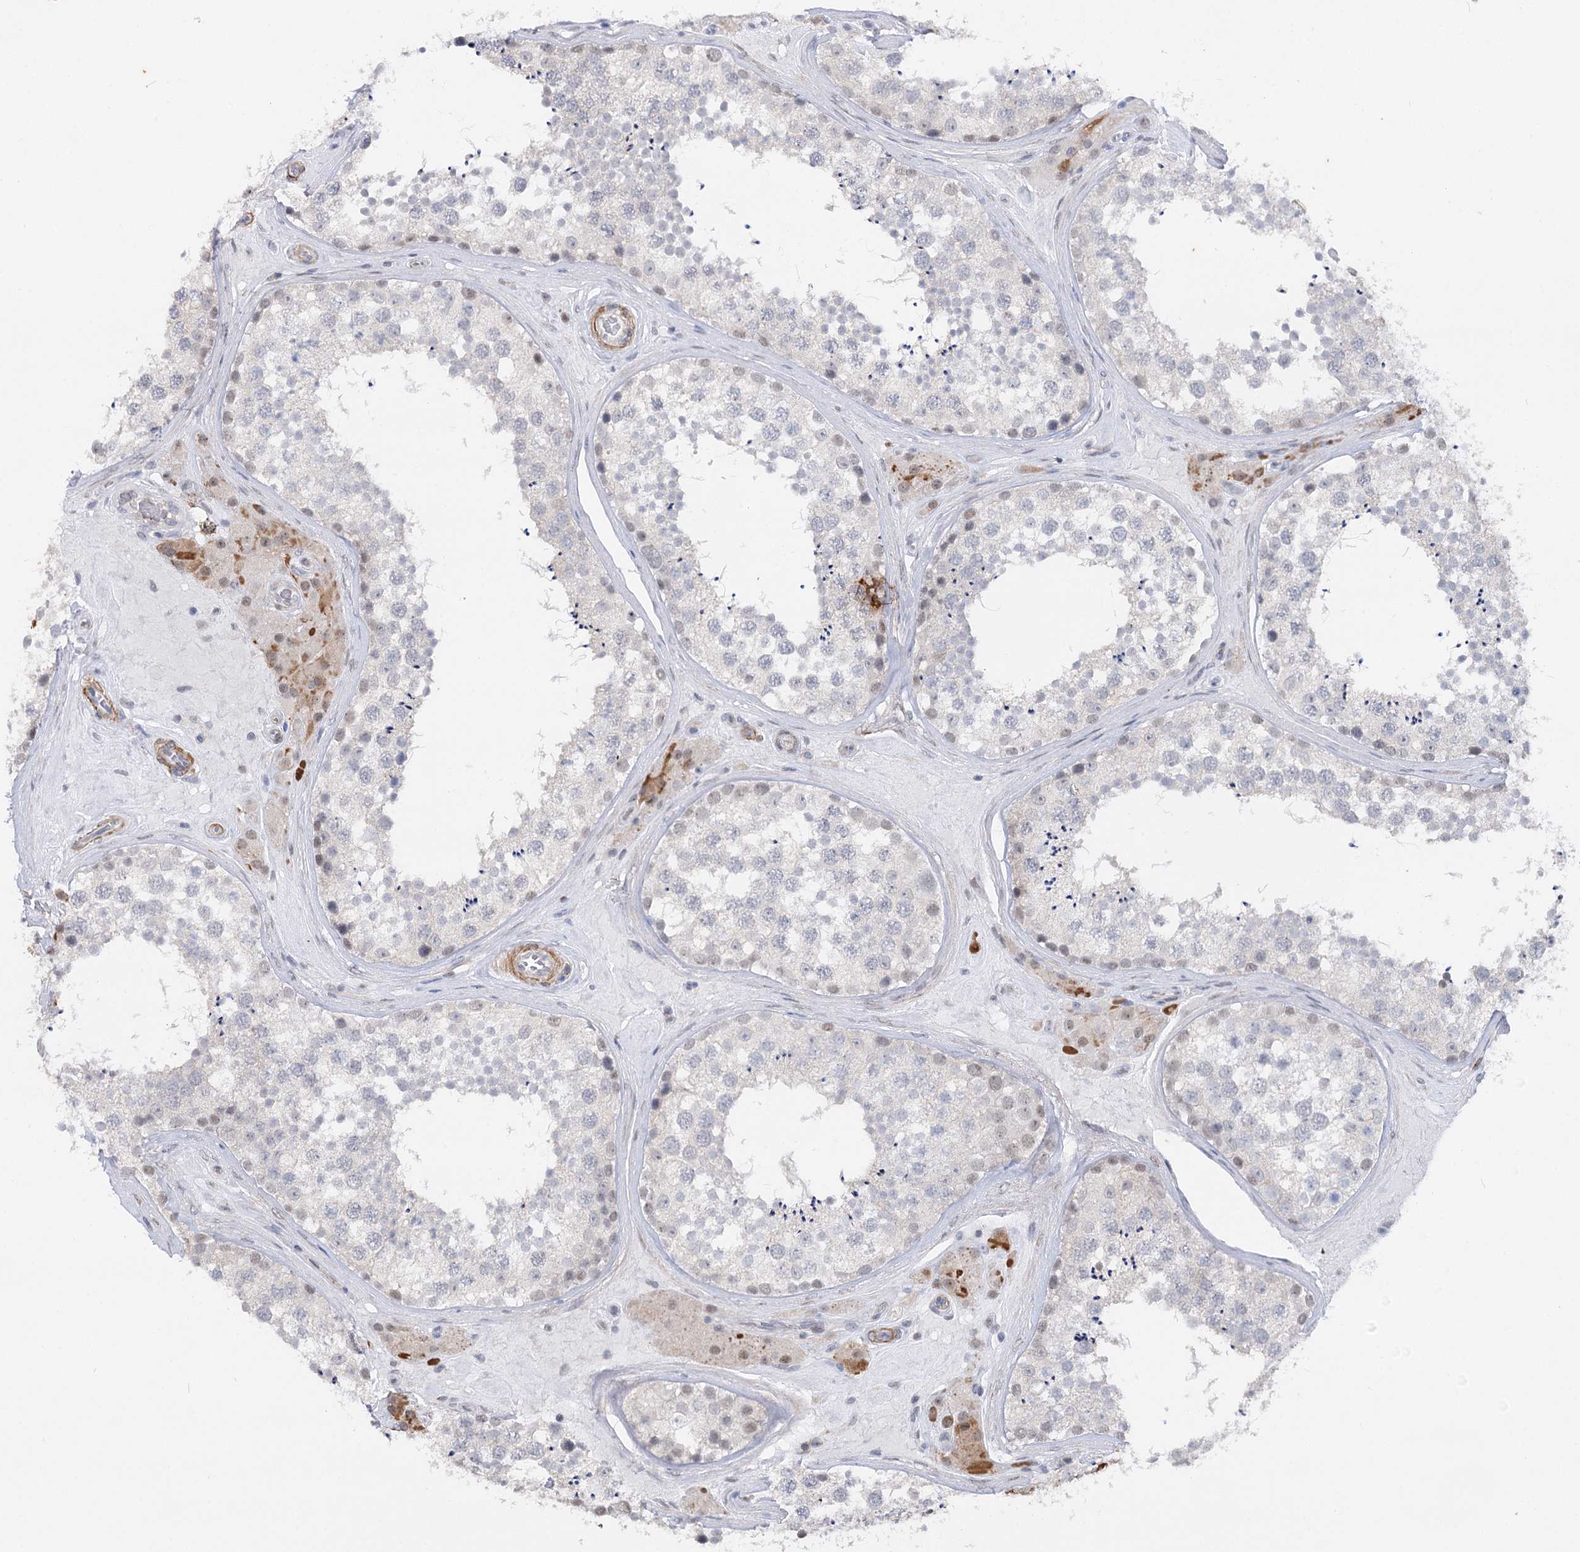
{"staining": {"intensity": "negative", "quantity": "none", "location": "none"}, "tissue": "testis", "cell_type": "Cells in seminiferous ducts", "image_type": "normal", "snomed": [{"axis": "morphology", "description": "Normal tissue, NOS"}, {"axis": "topography", "description": "Testis"}], "caption": "DAB (3,3'-diaminobenzidine) immunohistochemical staining of normal human testis exhibits no significant staining in cells in seminiferous ducts.", "gene": "AGXT2", "patient": {"sex": "male", "age": 46}}